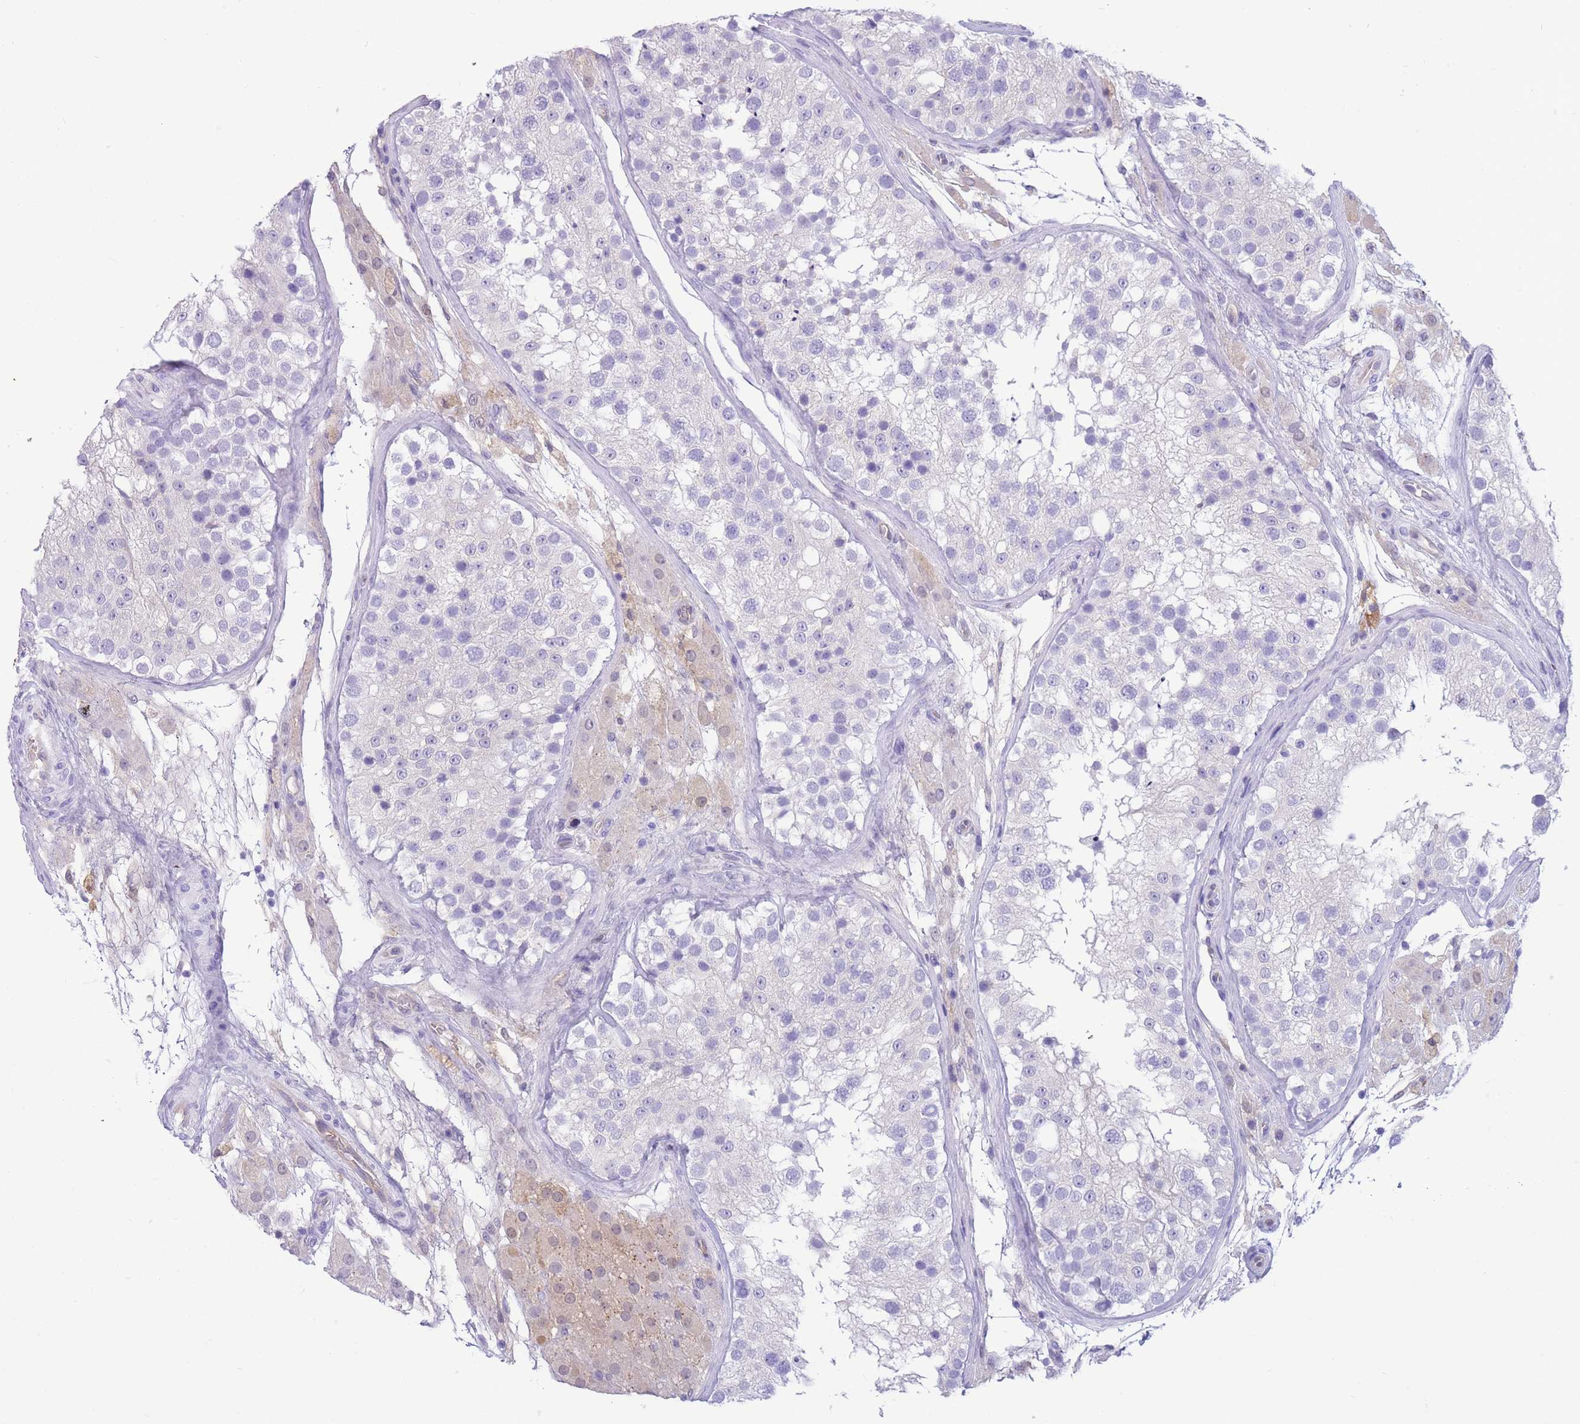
{"staining": {"intensity": "negative", "quantity": "none", "location": "none"}, "tissue": "testis", "cell_type": "Cells in seminiferous ducts", "image_type": "normal", "snomed": [{"axis": "morphology", "description": "Normal tissue, NOS"}, {"axis": "topography", "description": "Testis"}], "caption": "IHC histopathology image of benign testis: testis stained with DAB (3,3'-diaminobenzidine) demonstrates no significant protein staining in cells in seminiferous ducts.", "gene": "SULT1A1", "patient": {"sex": "male", "age": 26}}